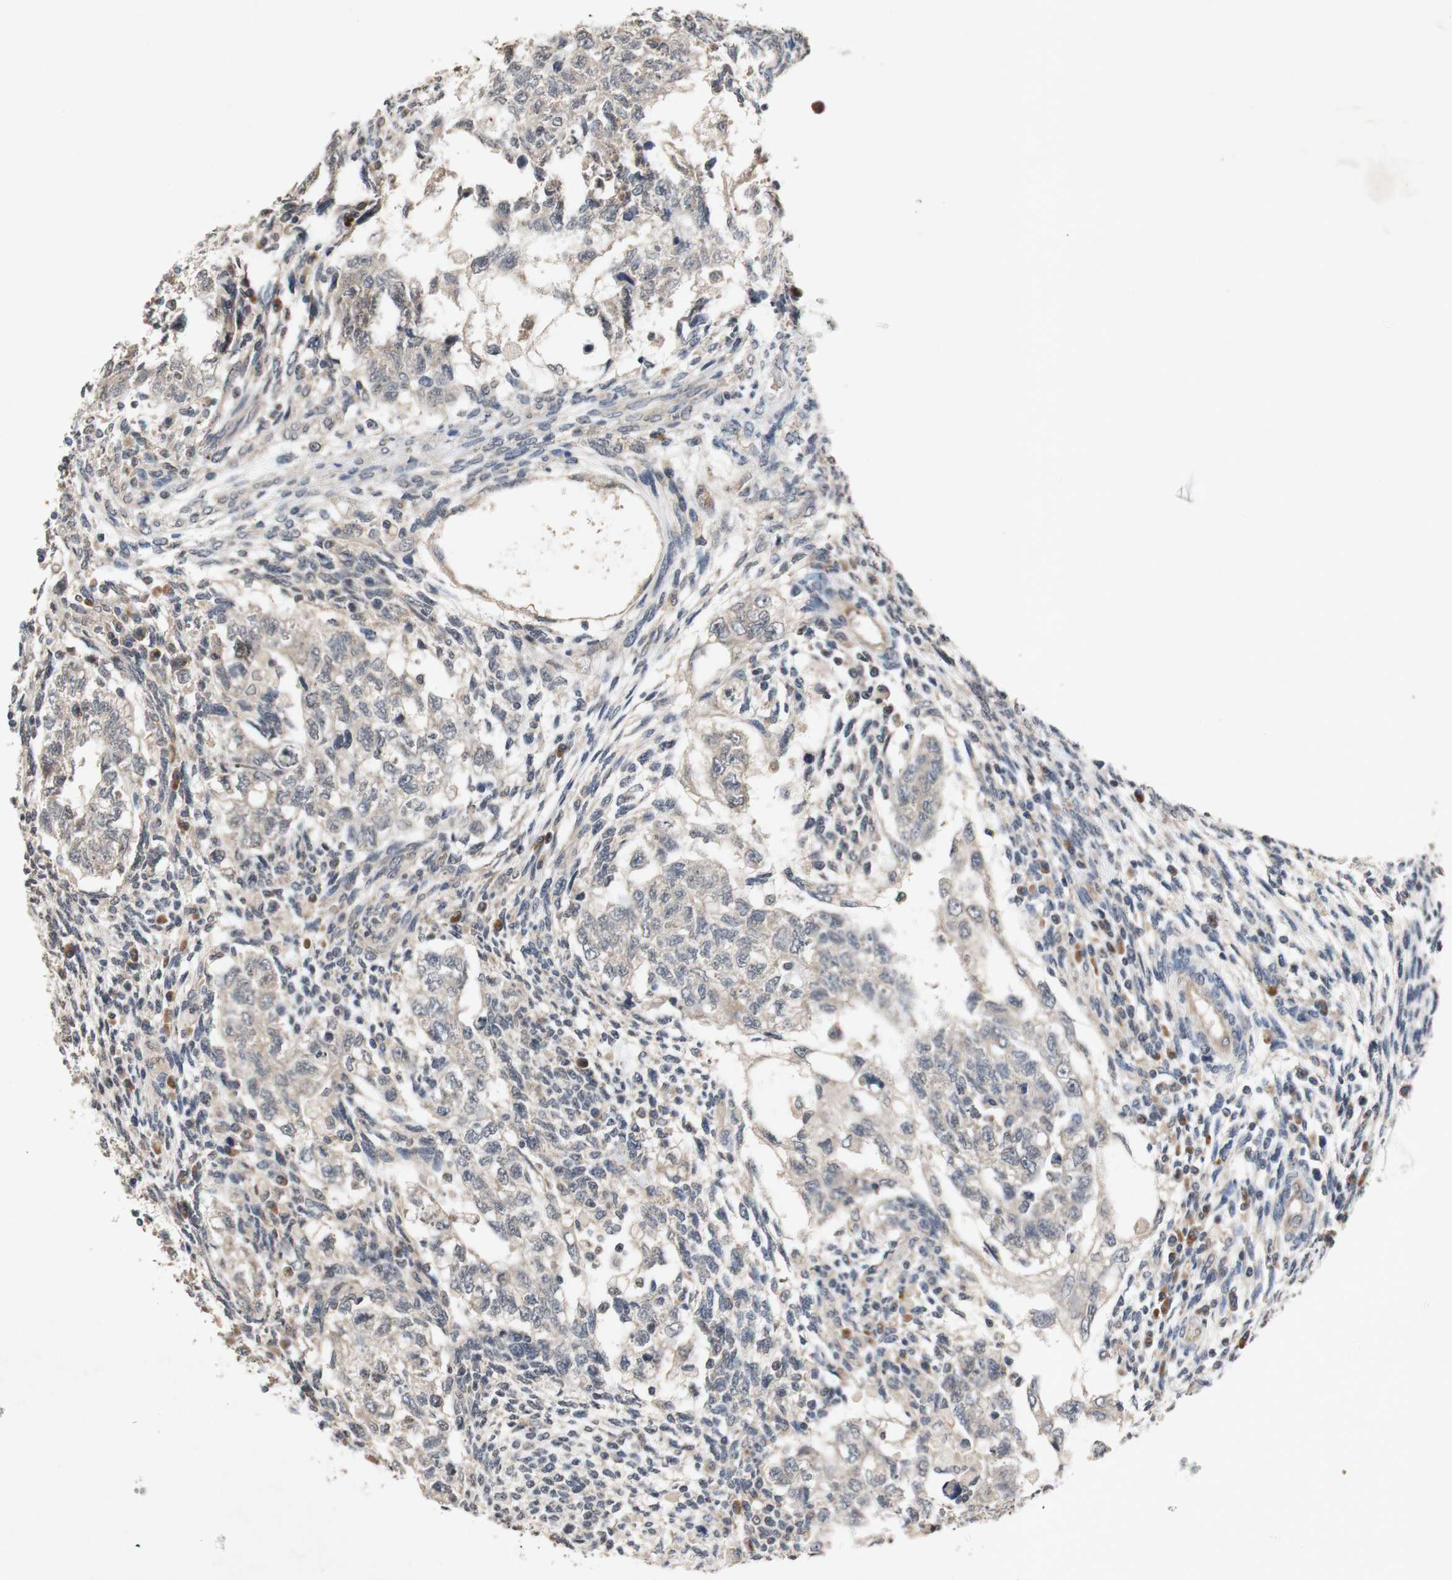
{"staining": {"intensity": "moderate", "quantity": ">75%", "location": "cytoplasmic/membranous"}, "tissue": "testis cancer", "cell_type": "Tumor cells", "image_type": "cancer", "snomed": [{"axis": "morphology", "description": "Normal tissue, NOS"}, {"axis": "morphology", "description": "Carcinoma, Embryonal, NOS"}, {"axis": "topography", "description": "Testis"}], "caption": "Brown immunohistochemical staining in human testis embryonal carcinoma exhibits moderate cytoplasmic/membranous positivity in about >75% of tumor cells.", "gene": "PIN1", "patient": {"sex": "male", "age": 36}}